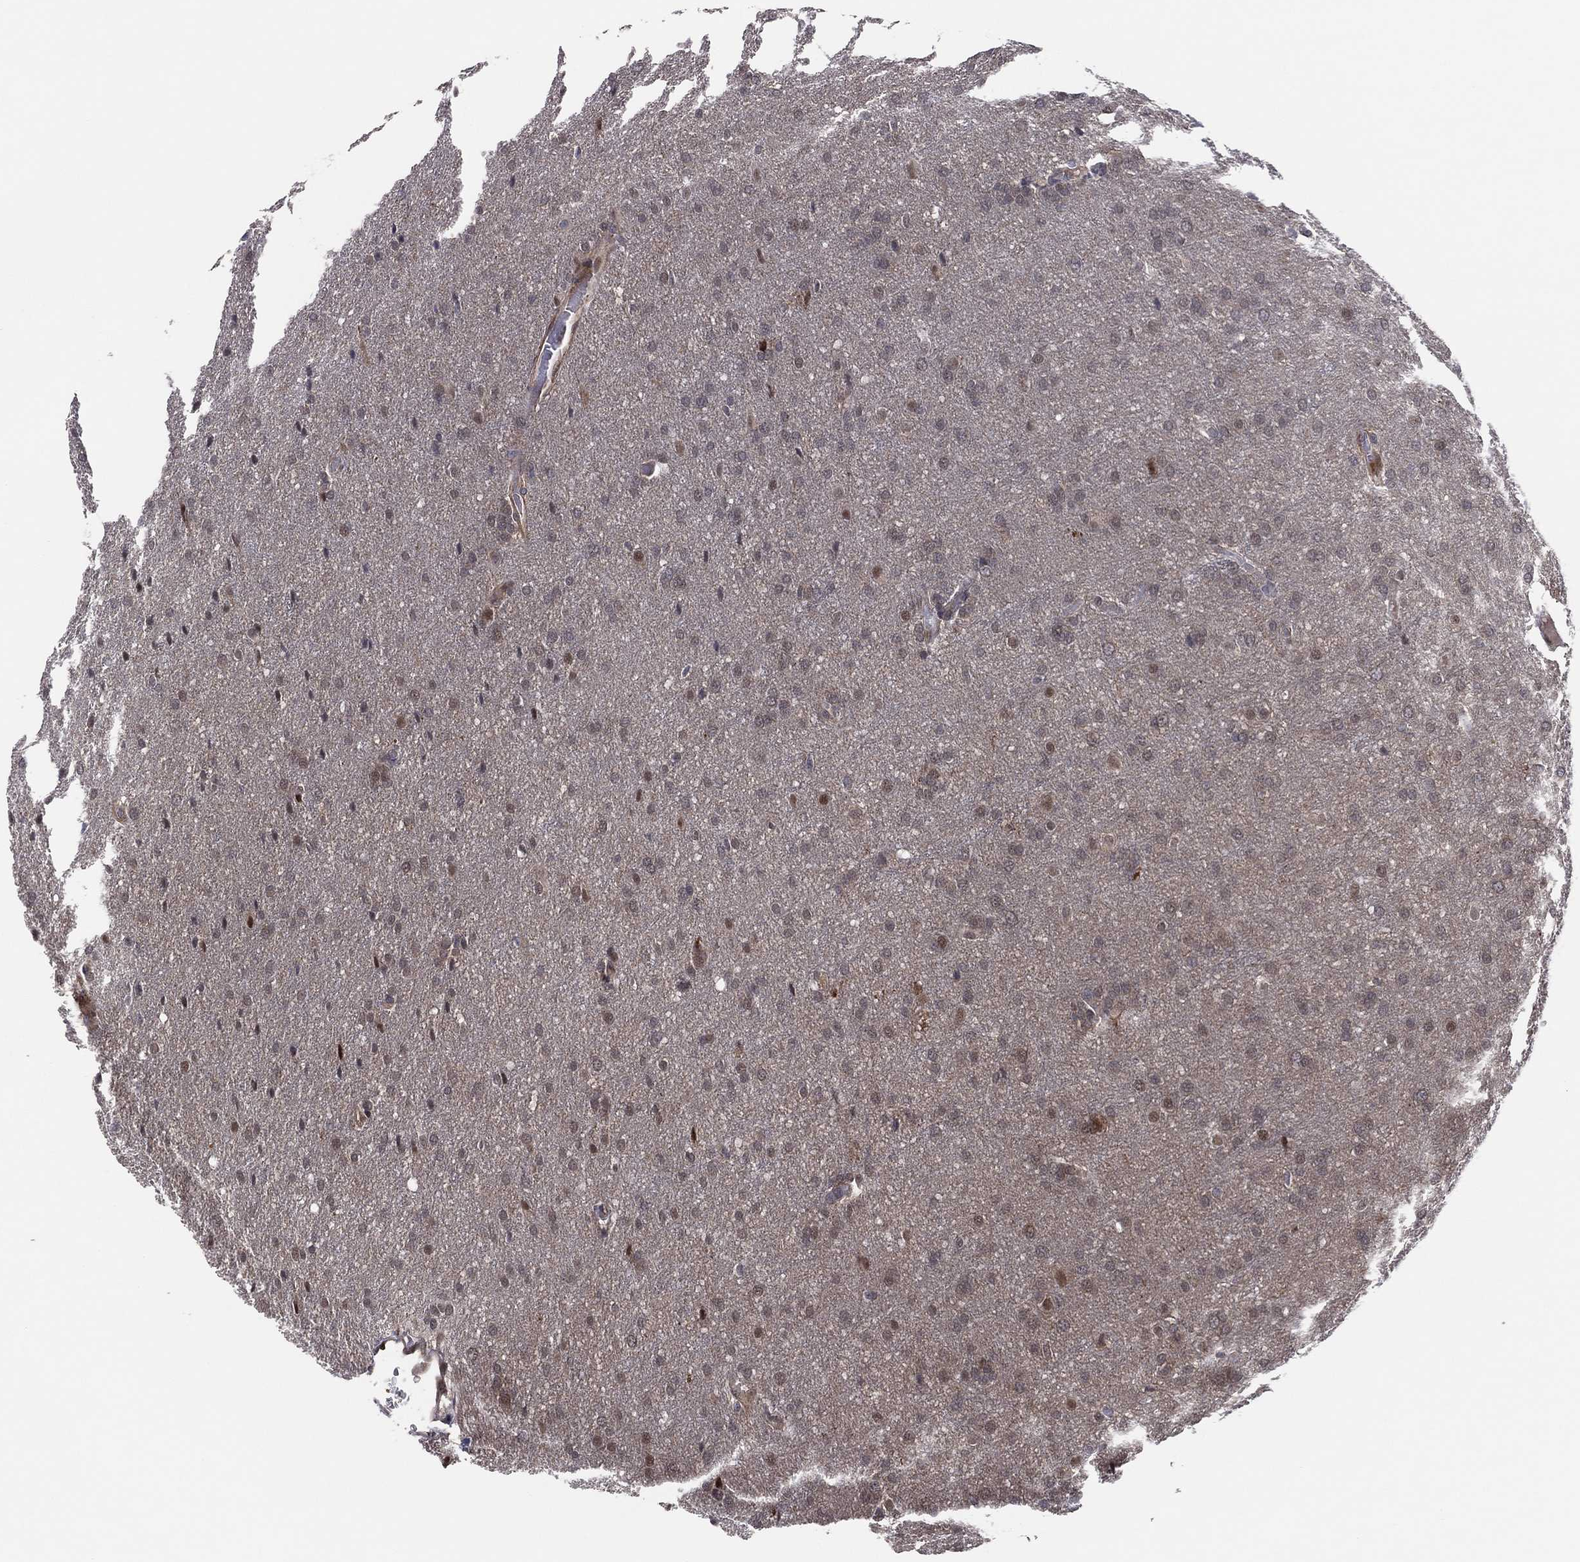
{"staining": {"intensity": "moderate", "quantity": "<25%", "location": "nuclear"}, "tissue": "glioma", "cell_type": "Tumor cells", "image_type": "cancer", "snomed": [{"axis": "morphology", "description": "Glioma, malignant, Low grade"}, {"axis": "topography", "description": "Brain"}], "caption": "Moderate nuclear expression for a protein is appreciated in approximately <25% of tumor cells of low-grade glioma (malignant) using immunohistochemistry.", "gene": "ICOSLG", "patient": {"sex": "female", "age": 32}}